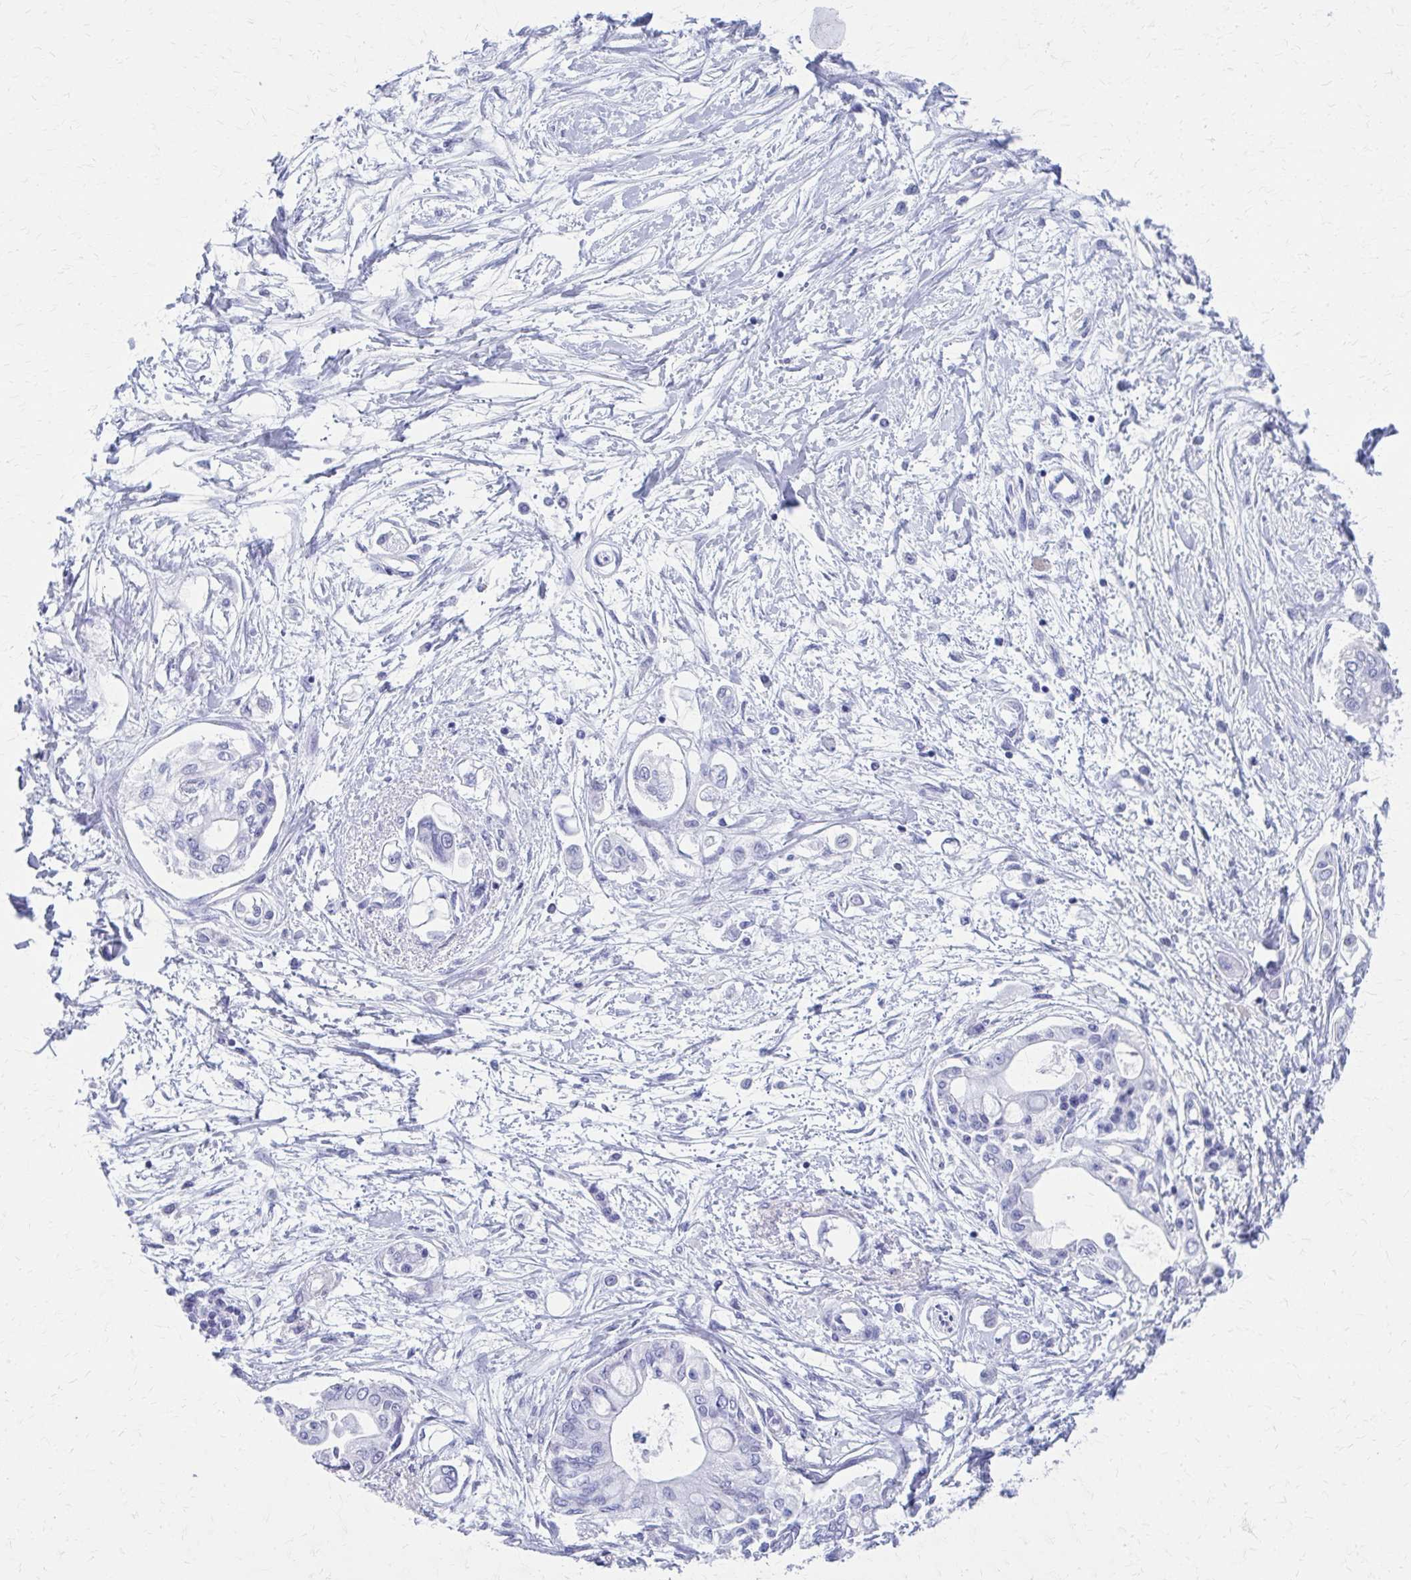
{"staining": {"intensity": "negative", "quantity": "none", "location": "none"}, "tissue": "pancreatic cancer", "cell_type": "Tumor cells", "image_type": "cancer", "snomed": [{"axis": "morphology", "description": "Adenocarcinoma, NOS"}, {"axis": "topography", "description": "Pancreas"}], "caption": "This is an IHC micrograph of adenocarcinoma (pancreatic). There is no expression in tumor cells.", "gene": "CELF5", "patient": {"sex": "female", "age": 77}}